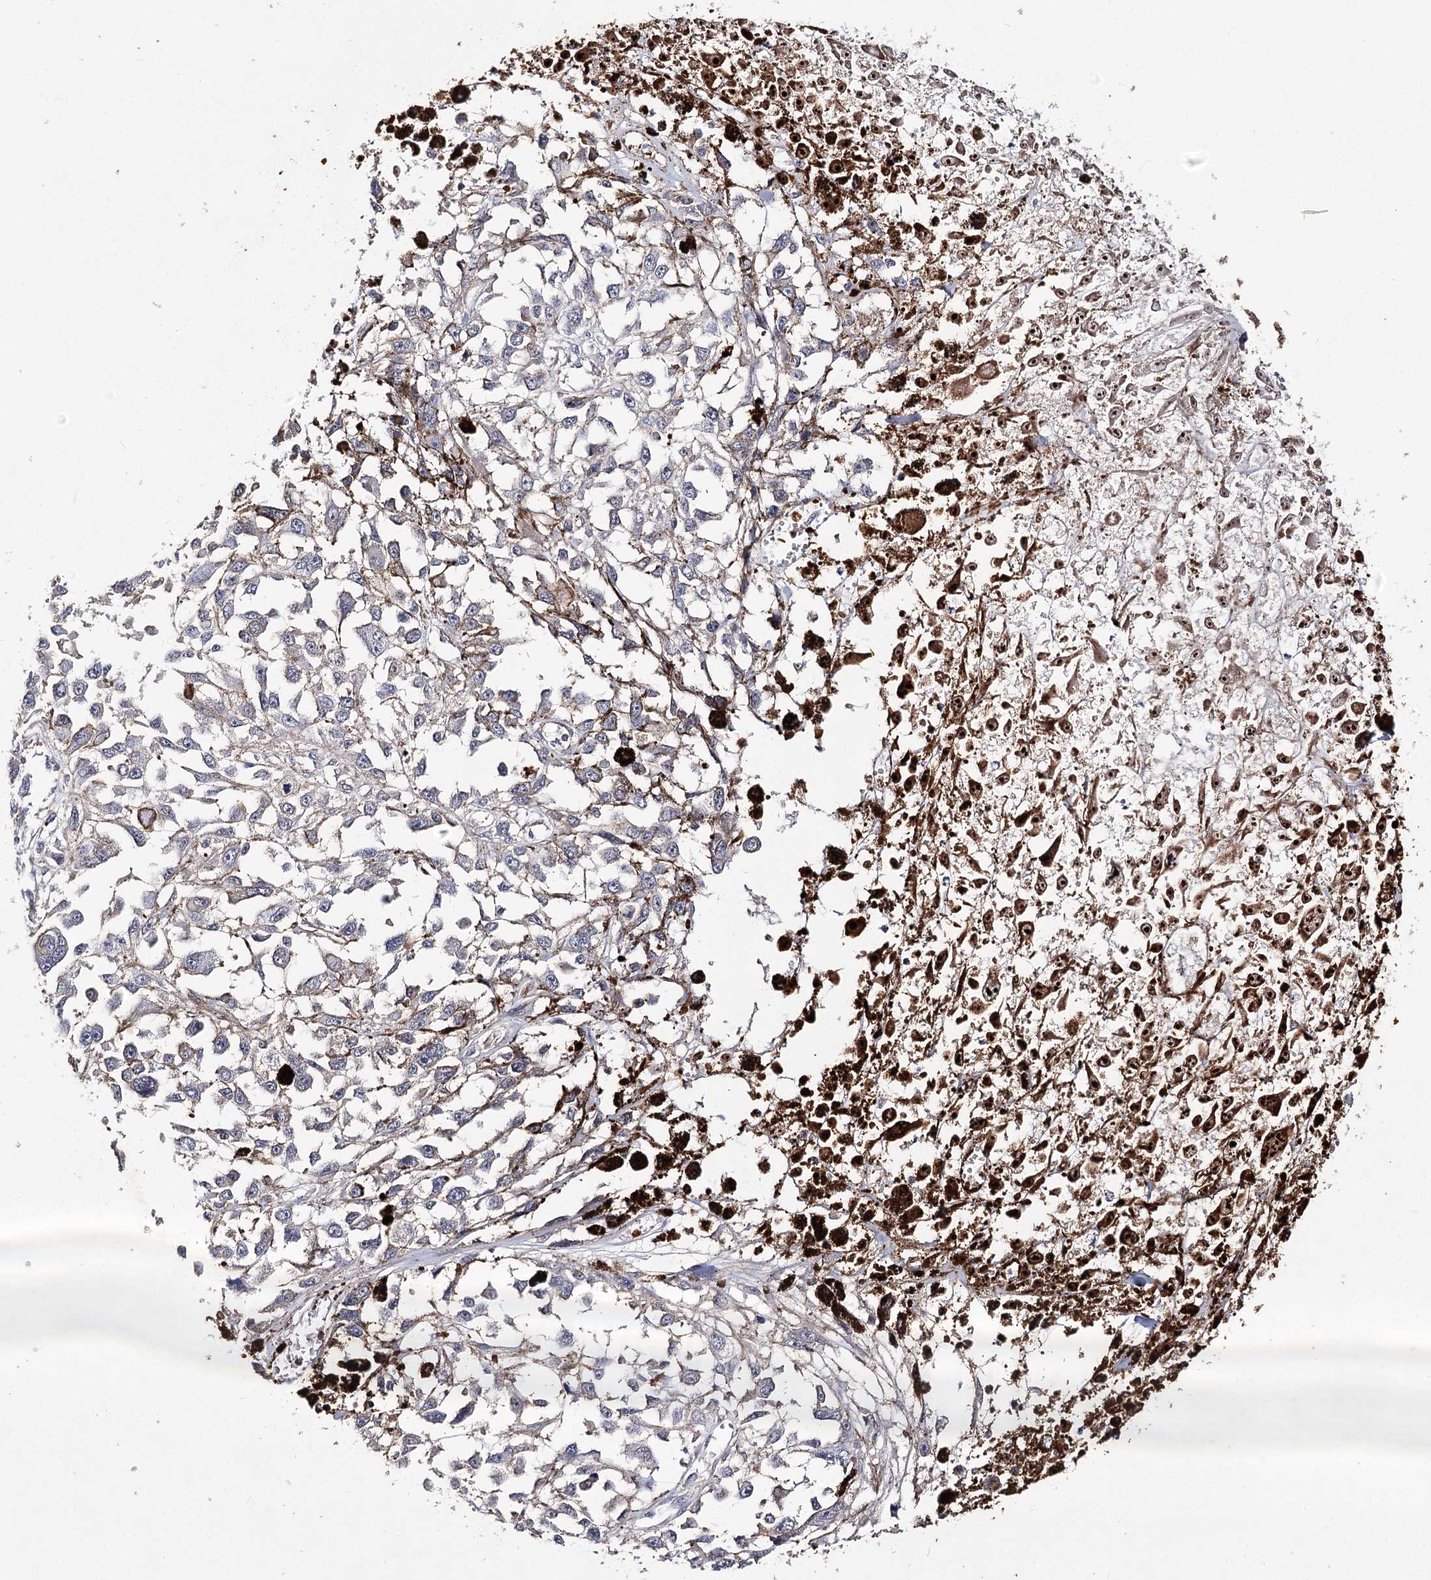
{"staining": {"intensity": "negative", "quantity": "none", "location": "none"}, "tissue": "melanoma", "cell_type": "Tumor cells", "image_type": "cancer", "snomed": [{"axis": "morphology", "description": "Malignant melanoma, Metastatic site"}, {"axis": "topography", "description": "Lymph node"}], "caption": "The IHC micrograph has no significant expression in tumor cells of malignant melanoma (metastatic site) tissue.", "gene": "TMEM218", "patient": {"sex": "male", "age": 59}}